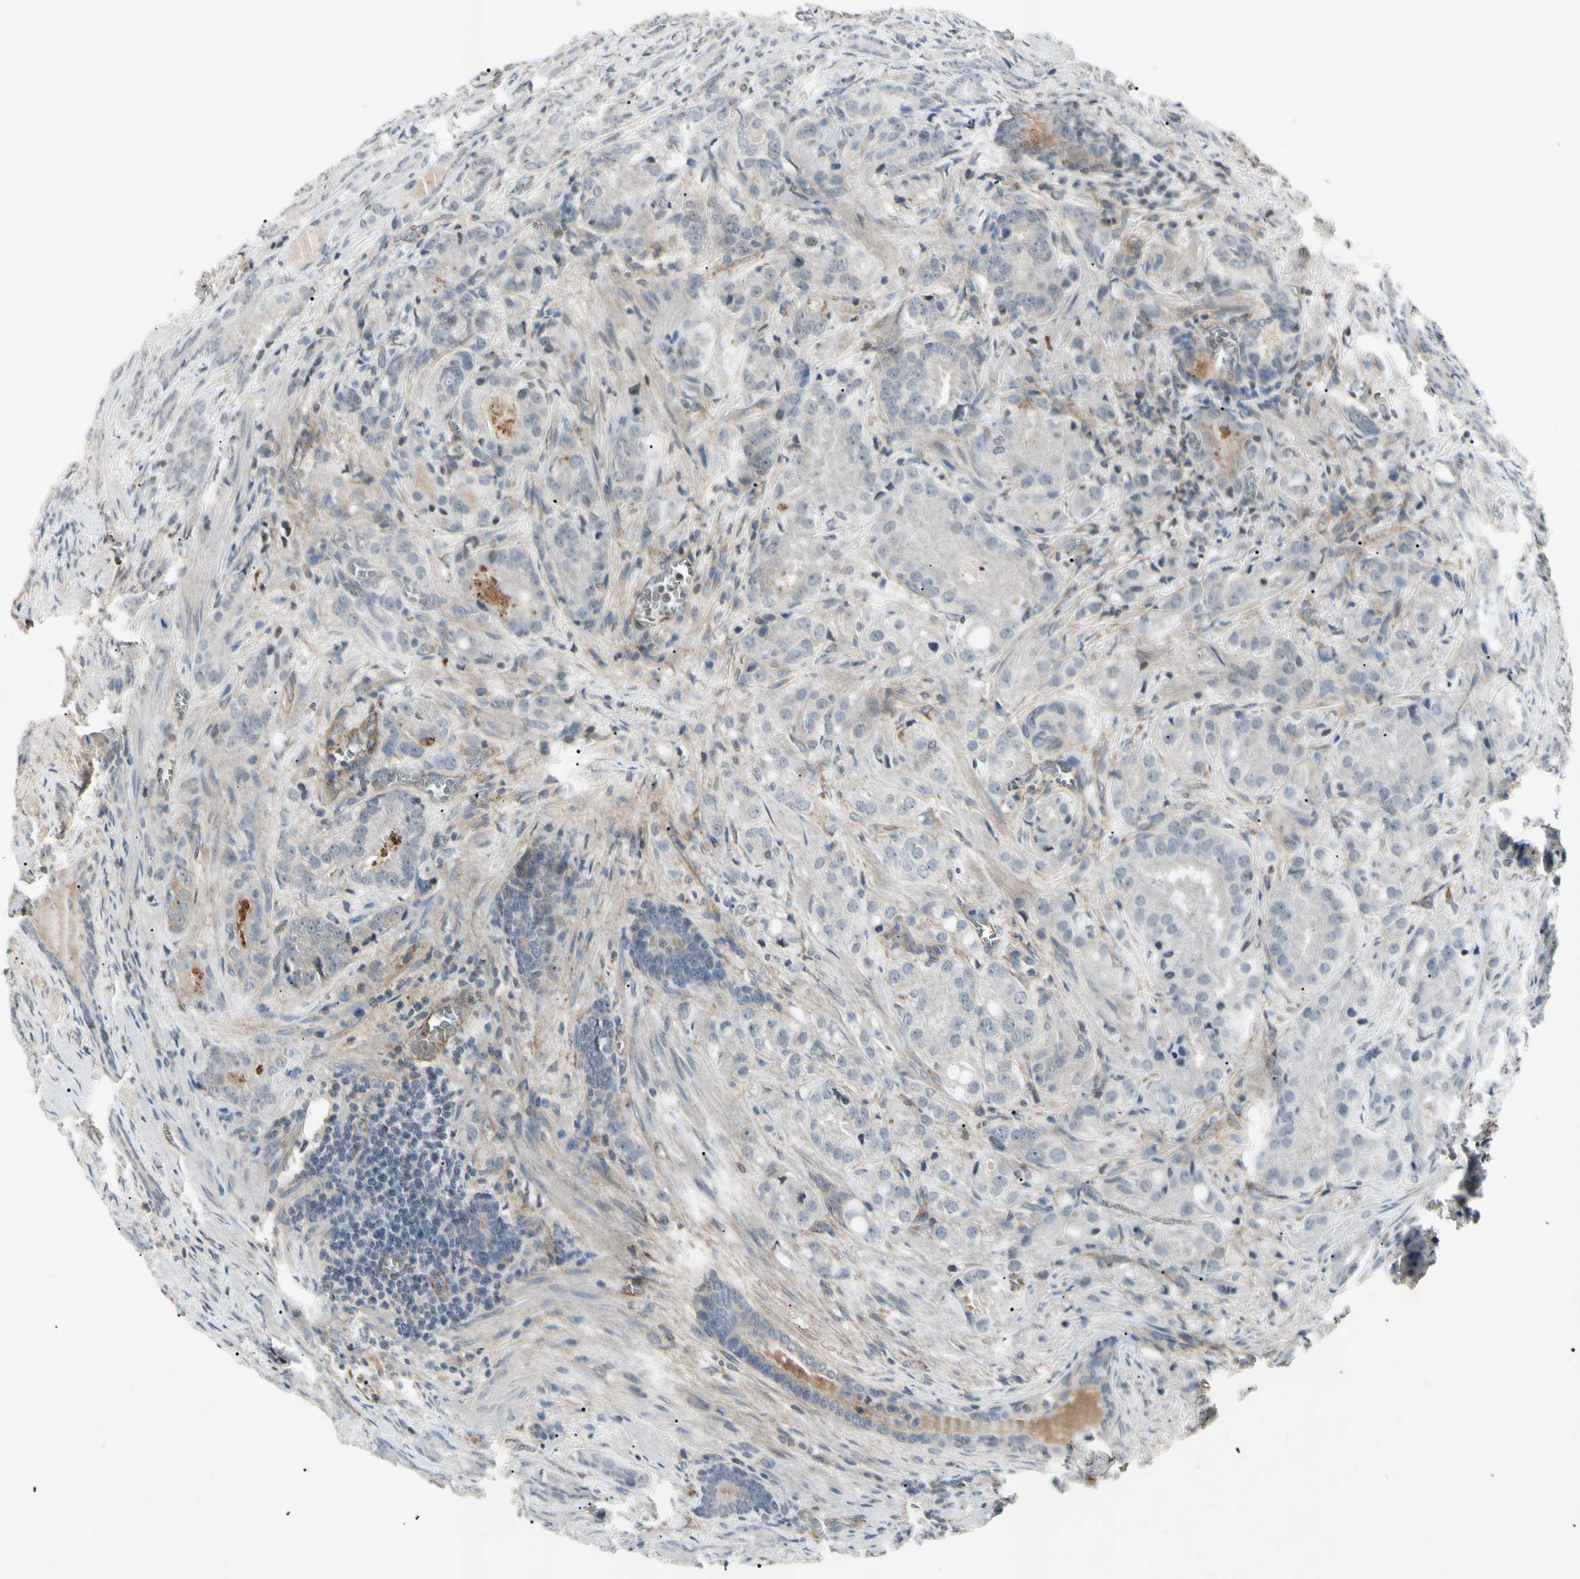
{"staining": {"intensity": "moderate", "quantity": "<25%", "location": "cytoplasmic/membranous"}, "tissue": "prostate cancer", "cell_type": "Tumor cells", "image_type": "cancer", "snomed": [{"axis": "morphology", "description": "Adenocarcinoma, High grade"}, {"axis": "topography", "description": "Prostate"}], "caption": "An immunohistochemistry image of tumor tissue is shown. Protein staining in brown highlights moderate cytoplasmic/membranous positivity in prostate adenocarcinoma (high-grade) within tumor cells. The staining was performed using DAB, with brown indicating positive protein expression. Nuclei are stained blue with hematoxylin.", "gene": "AEBP1", "patient": {"sex": "male", "age": 64}}